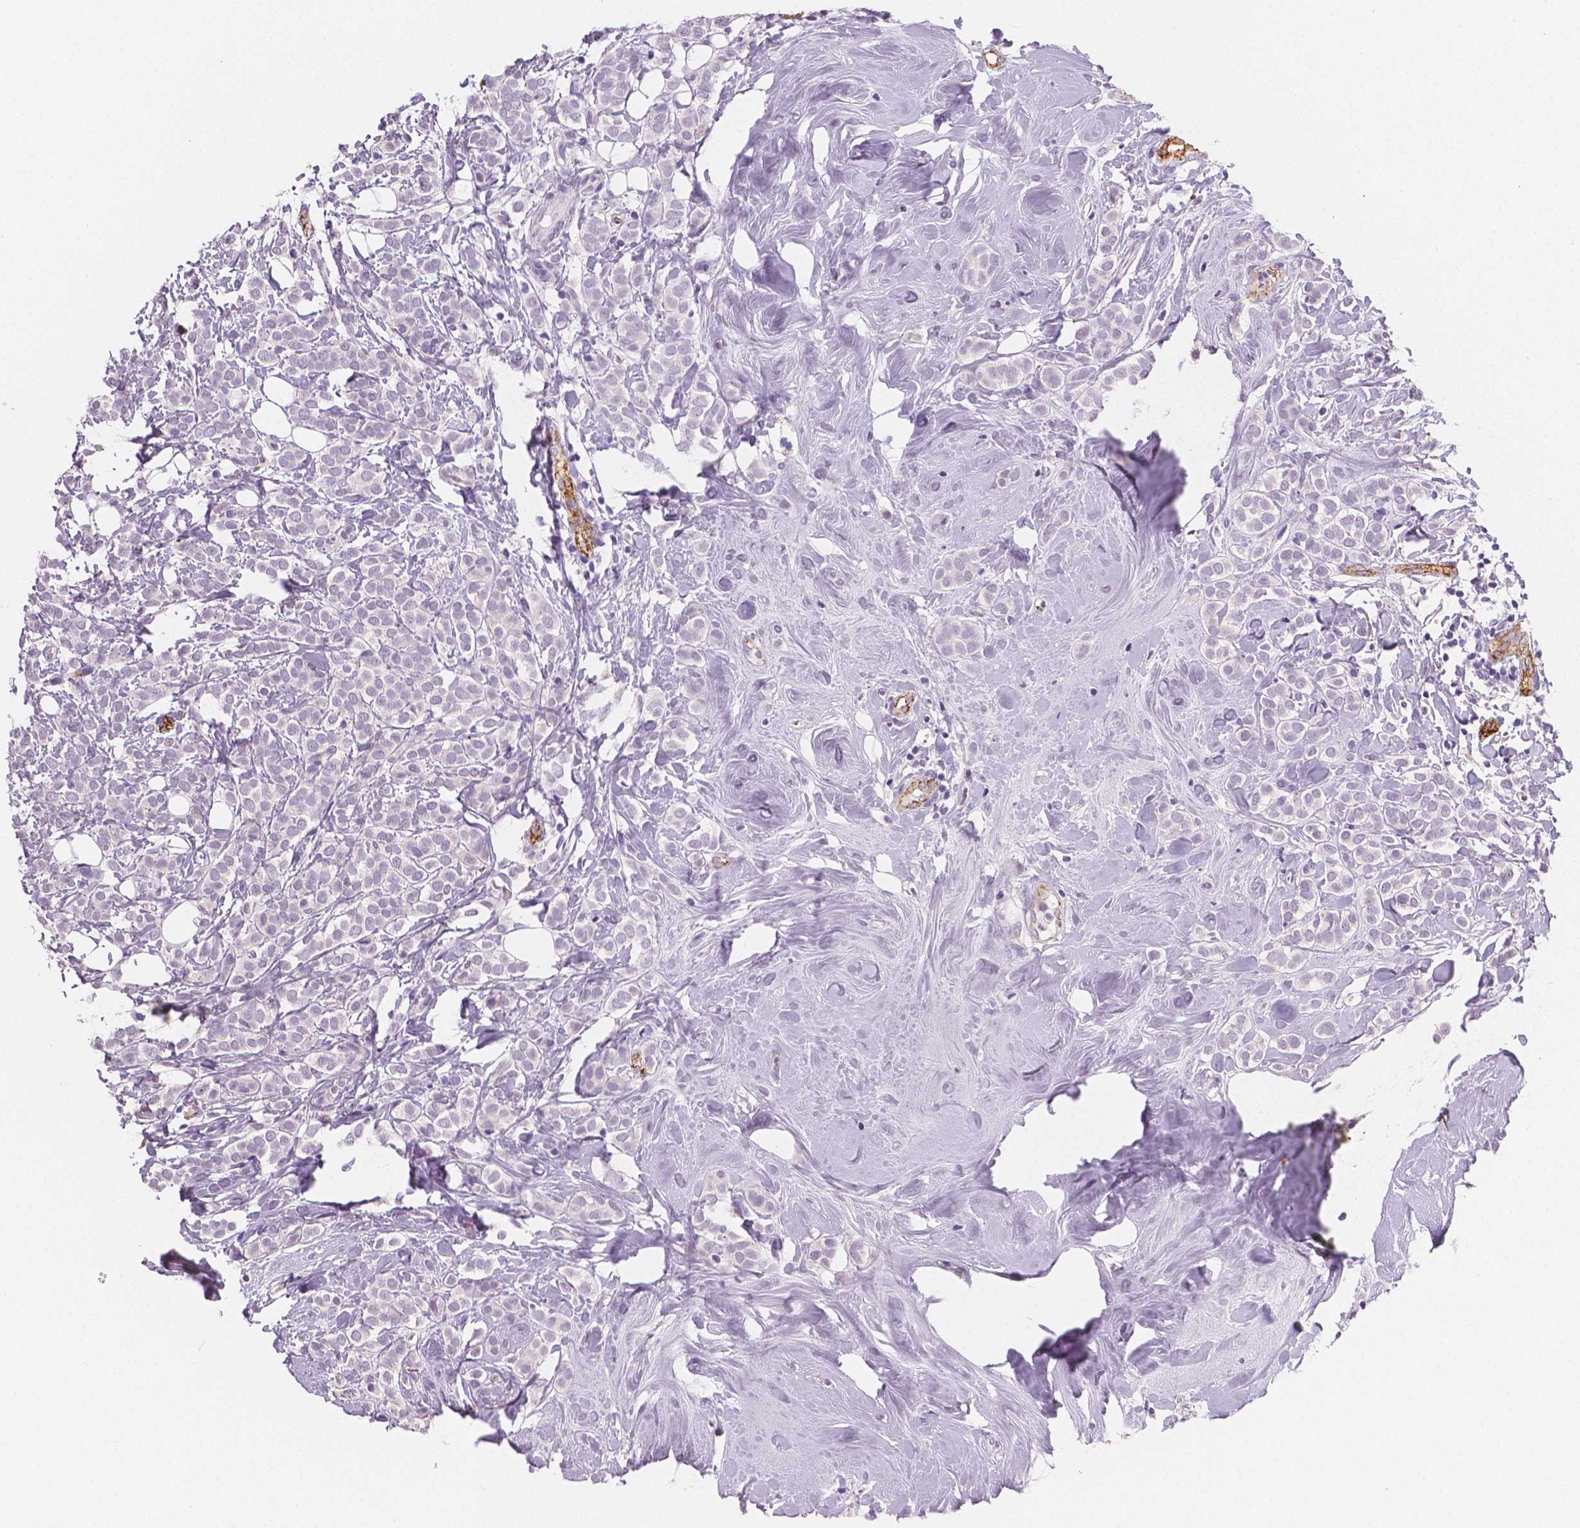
{"staining": {"intensity": "negative", "quantity": "none", "location": "none"}, "tissue": "breast cancer", "cell_type": "Tumor cells", "image_type": "cancer", "snomed": [{"axis": "morphology", "description": "Lobular carcinoma"}, {"axis": "topography", "description": "Breast"}], "caption": "This photomicrograph is of breast lobular carcinoma stained with IHC to label a protein in brown with the nuclei are counter-stained blue. There is no staining in tumor cells.", "gene": "TSPAN7", "patient": {"sex": "female", "age": 49}}